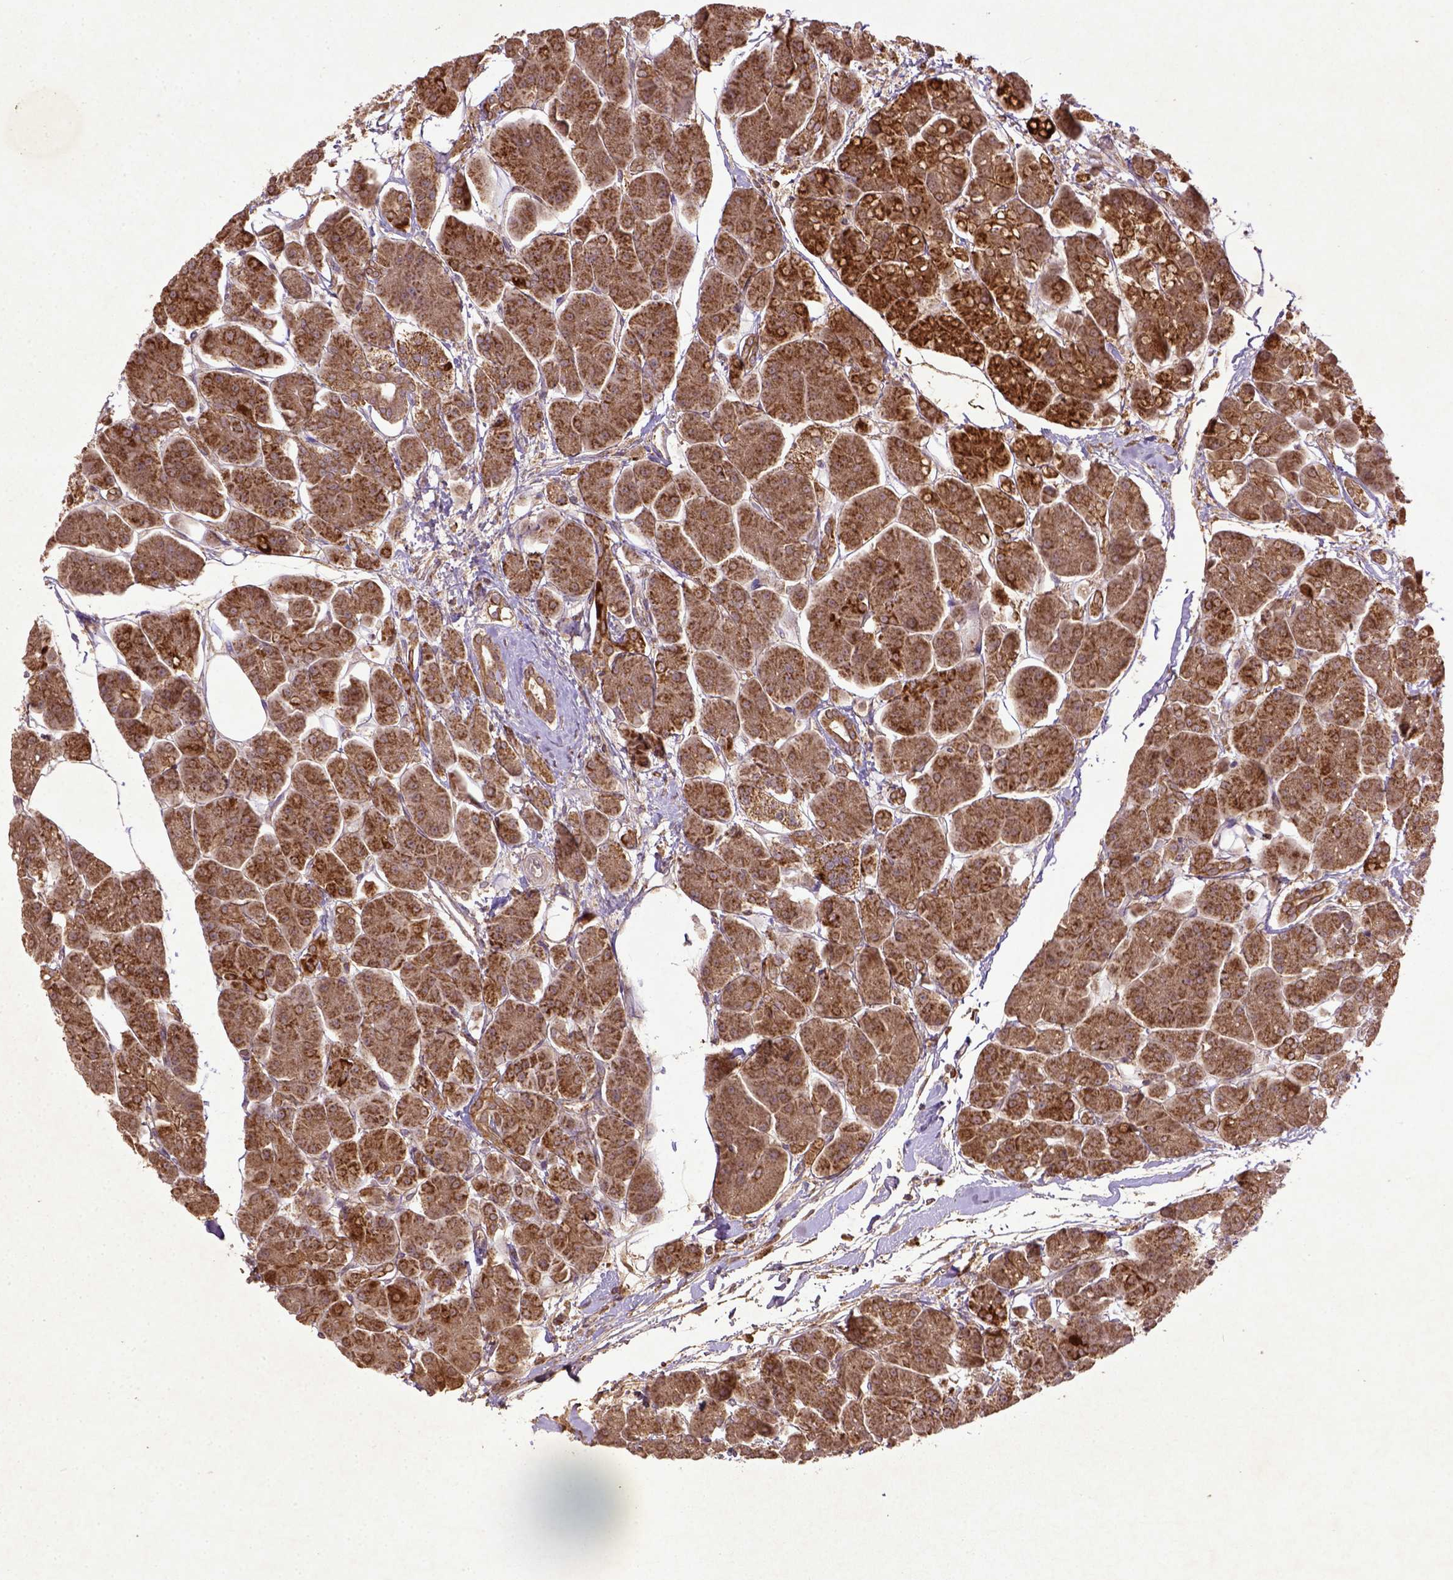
{"staining": {"intensity": "strong", "quantity": ">75%", "location": "cytoplasmic/membranous"}, "tissue": "pancreas", "cell_type": "Exocrine glandular cells", "image_type": "normal", "snomed": [{"axis": "morphology", "description": "Normal tissue, NOS"}, {"axis": "topography", "description": "Adipose tissue"}, {"axis": "topography", "description": "Pancreas"}, {"axis": "topography", "description": "Peripheral nerve tissue"}], "caption": "Protein expression analysis of normal human pancreas reveals strong cytoplasmic/membranous staining in about >75% of exocrine glandular cells. Ihc stains the protein of interest in brown and the nuclei are stained blue.", "gene": "MT", "patient": {"sex": "female", "age": 58}}